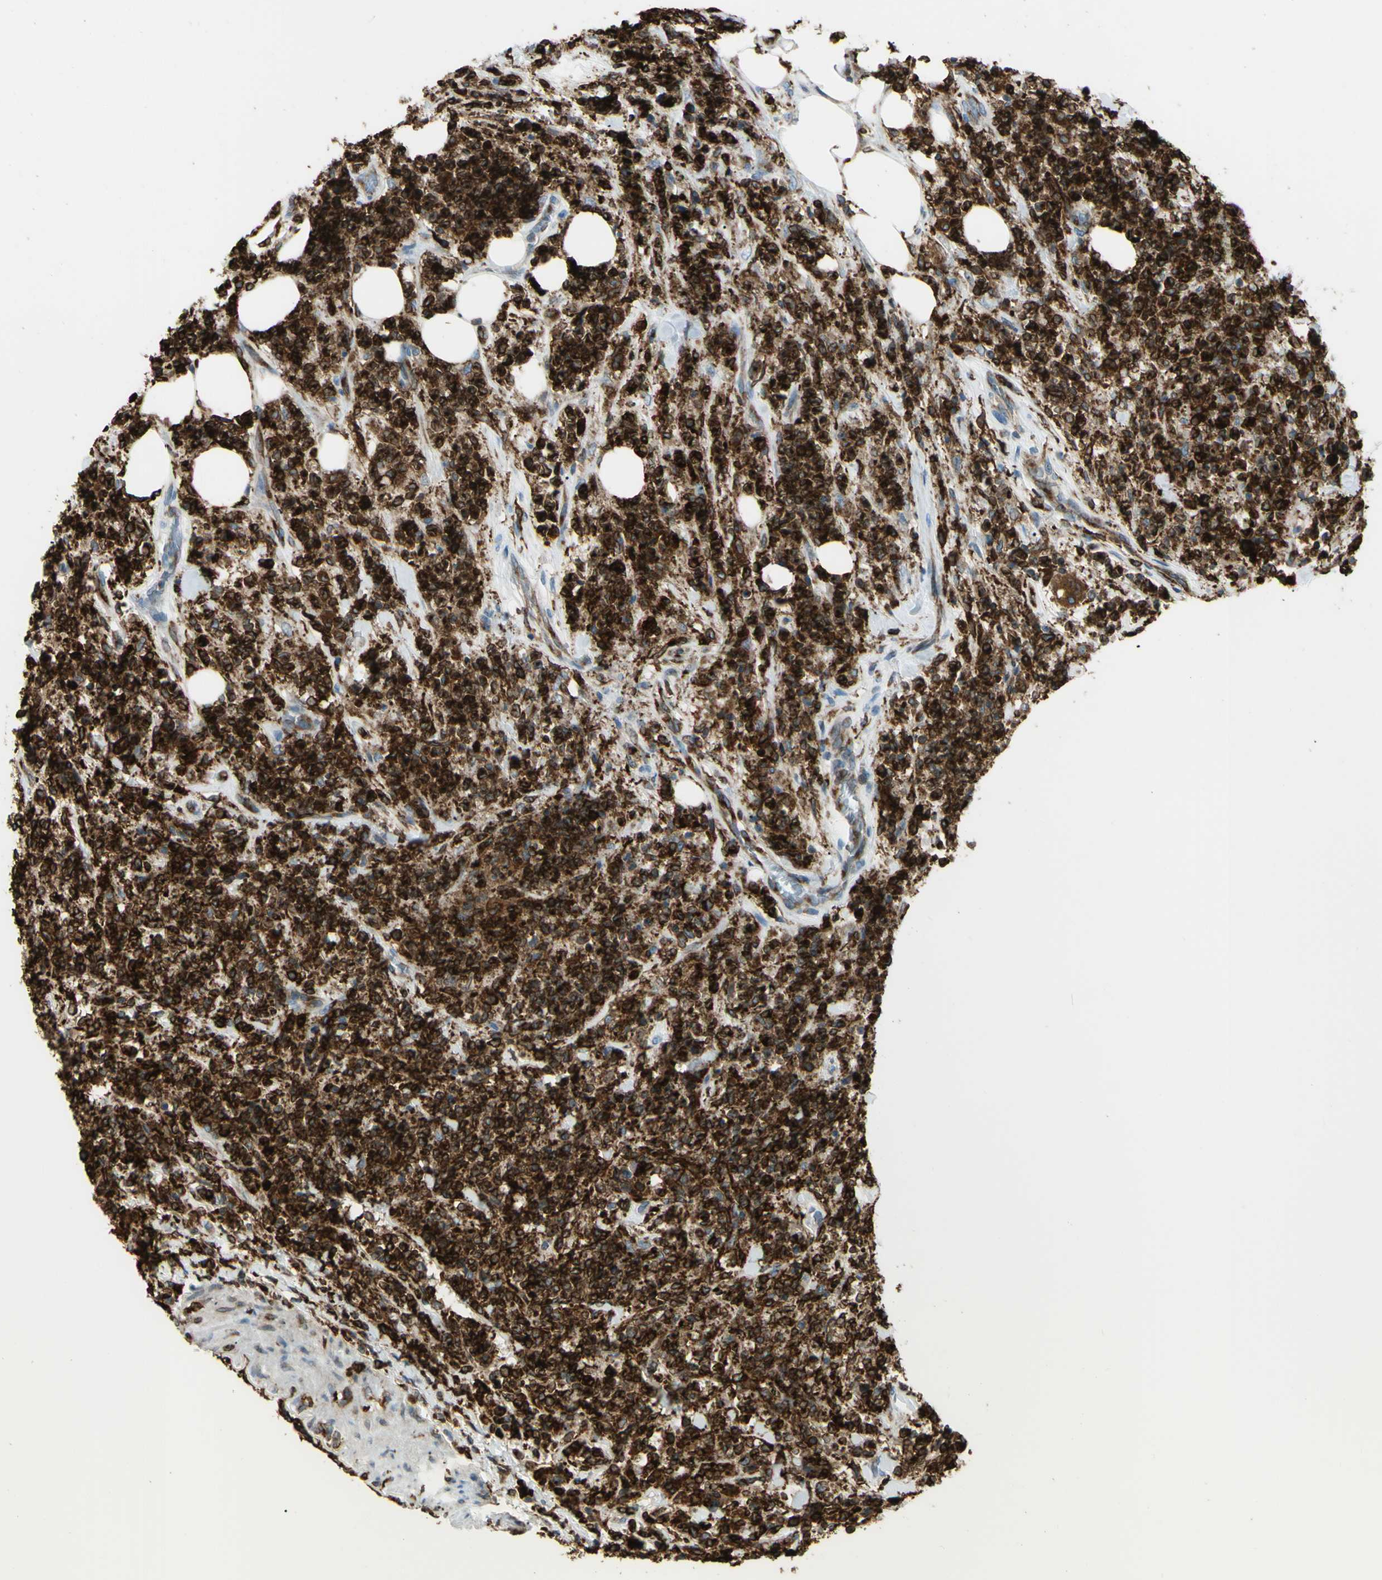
{"staining": {"intensity": "strong", "quantity": ">75%", "location": "cytoplasmic/membranous"}, "tissue": "lymphoma", "cell_type": "Tumor cells", "image_type": "cancer", "snomed": [{"axis": "morphology", "description": "Malignant lymphoma, non-Hodgkin's type, High grade"}, {"axis": "topography", "description": "Soft tissue"}], "caption": "Malignant lymphoma, non-Hodgkin's type (high-grade) stained for a protein (brown) demonstrates strong cytoplasmic/membranous positive positivity in approximately >75% of tumor cells.", "gene": "CD74", "patient": {"sex": "male", "age": 18}}